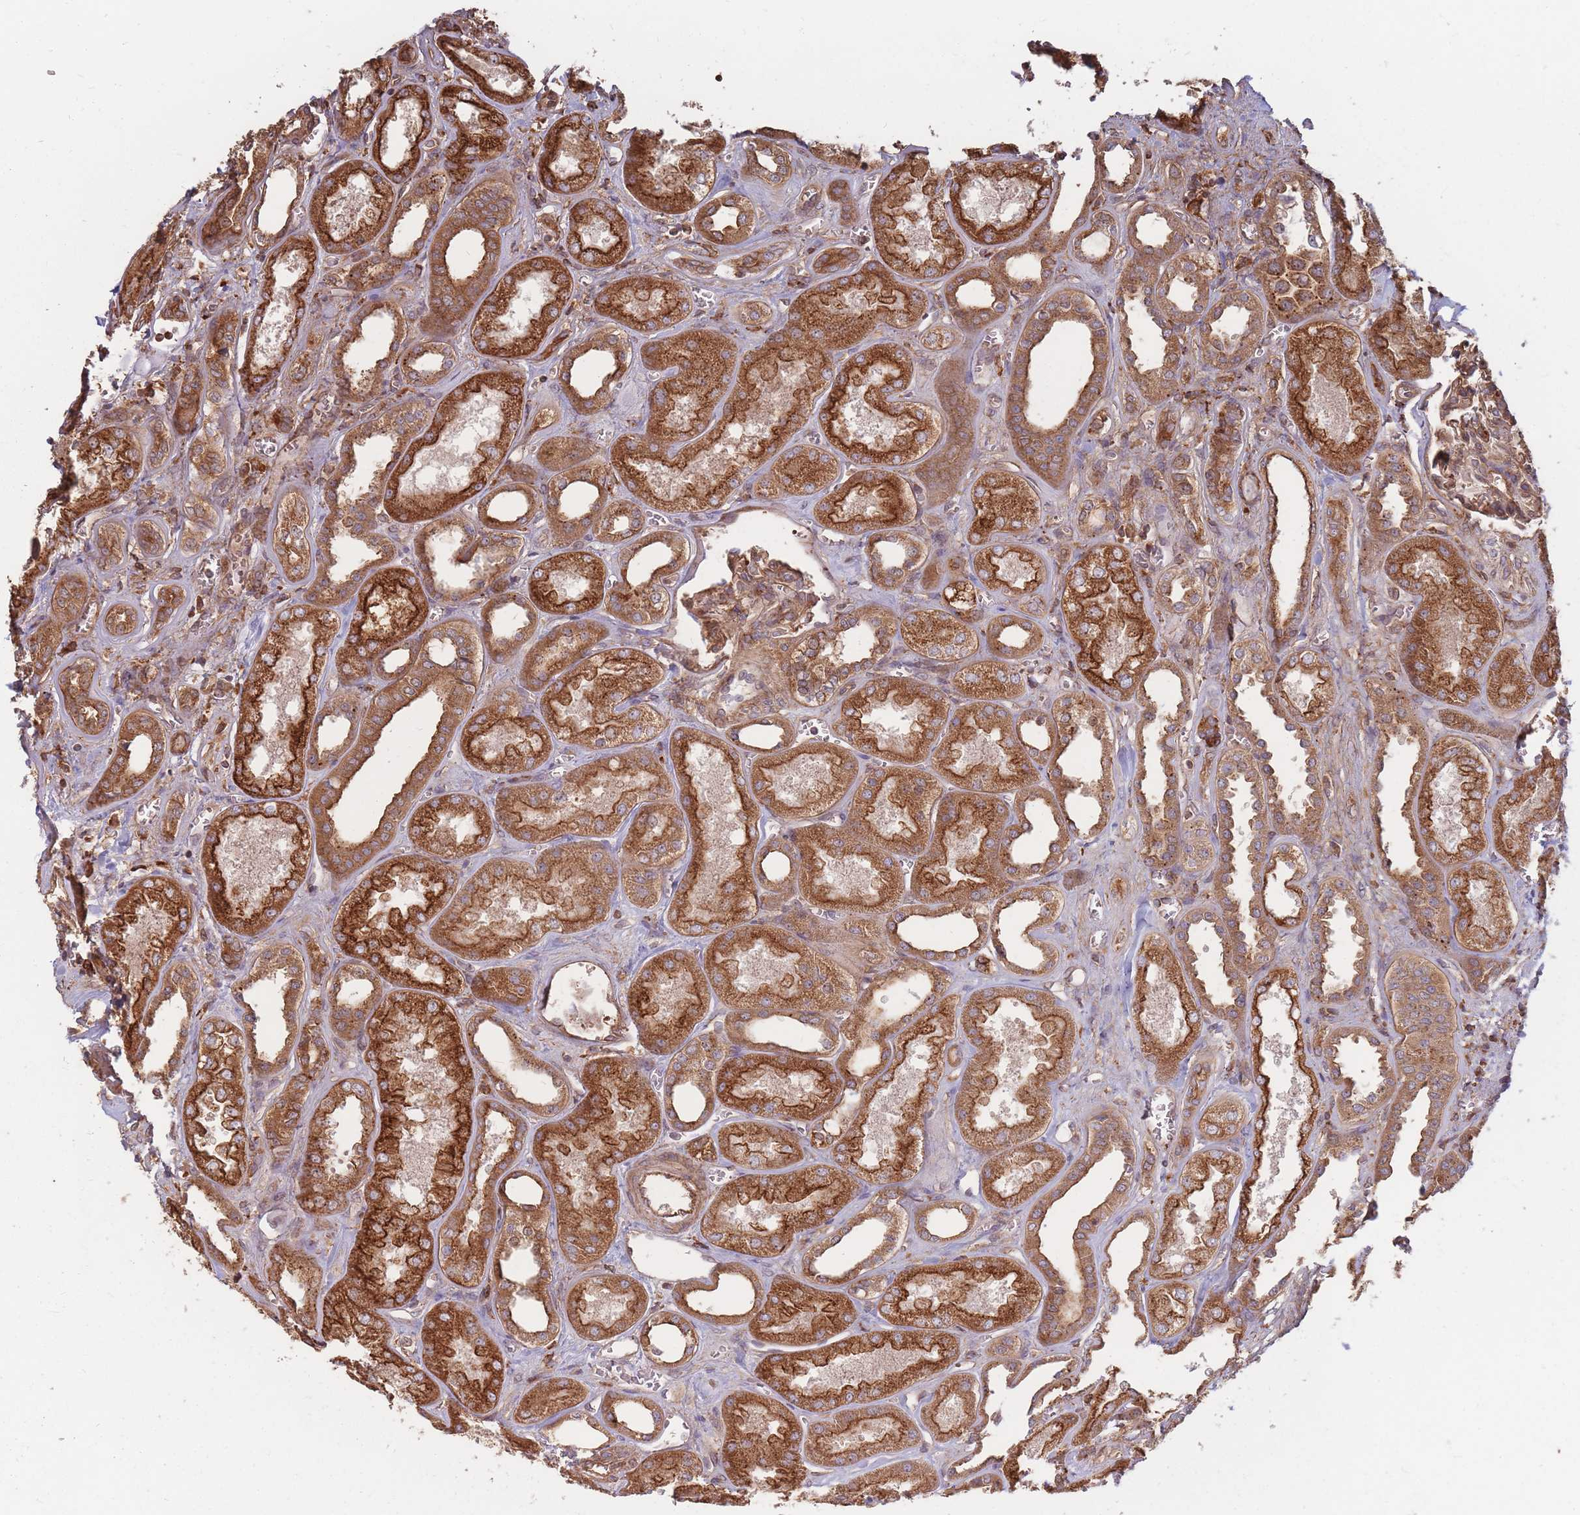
{"staining": {"intensity": "moderate", "quantity": ">75%", "location": "cytoplasmic/membranous"}, "tissue": "kidney", "cell_type": "Cells in glomeruli", "image_type": "normal", "snomed": [{"axis": "morphology", "description": "Normal tissue, NOS"}, {"axis": "morphology", "description": "Adenocarcinoma, NOS"}, {"axis": "topography", "description": "Kidney"}], "caption": "A micrograph of human kidney stained for a protein reveals moderate cytoplasmic/membranous brown staining in cells in glomeruli.", "gene": "RASSF2", "patient": {"sex": "female", "age": 68}}